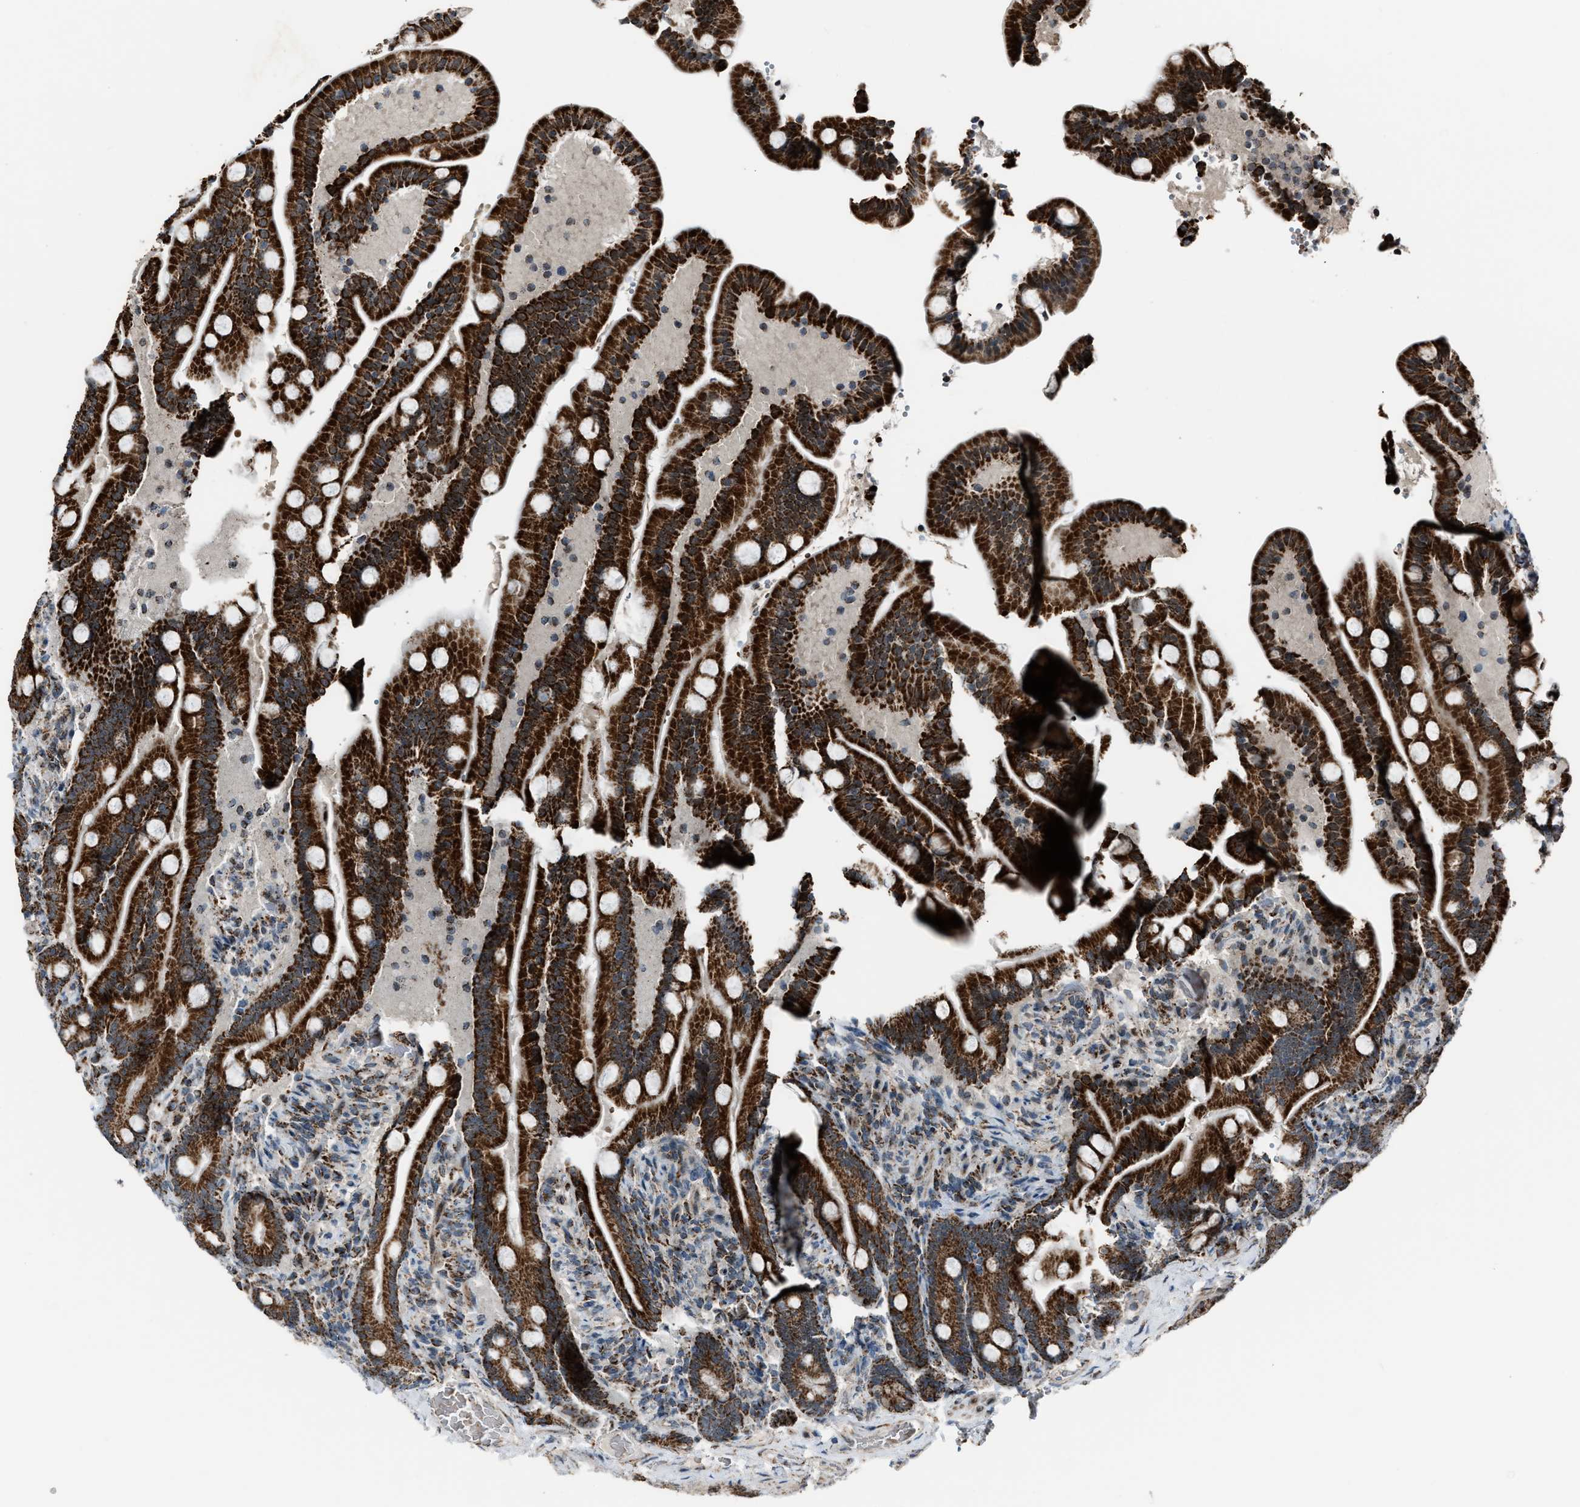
{"staining": {"intensity": "strong", "quantity": ">75%", "location": "cytoplasmic/membranous"}, "tissue": "duodenum", "cell_type": "Glandular cells", "image_type": "normal", "snomed": [{"axis": "morphology", "description": "Normal tissue, NOS"}, {"axis": "topography", "description": "Duodenum"}], "caption": "DAB (3,3'-diaminobenzidine) immunohistochemical staining of unremarkable human duodenum shows strong cytoplasmic/membranous protein expression in about >75% of glandular cells. The protein of interest is stained brown, and the nuclei are stained in blue (DAB IHC with brightfield microscopy, high magnification).", "gene": "CHN2", "patient": {"sex": "male", "age": 54}}